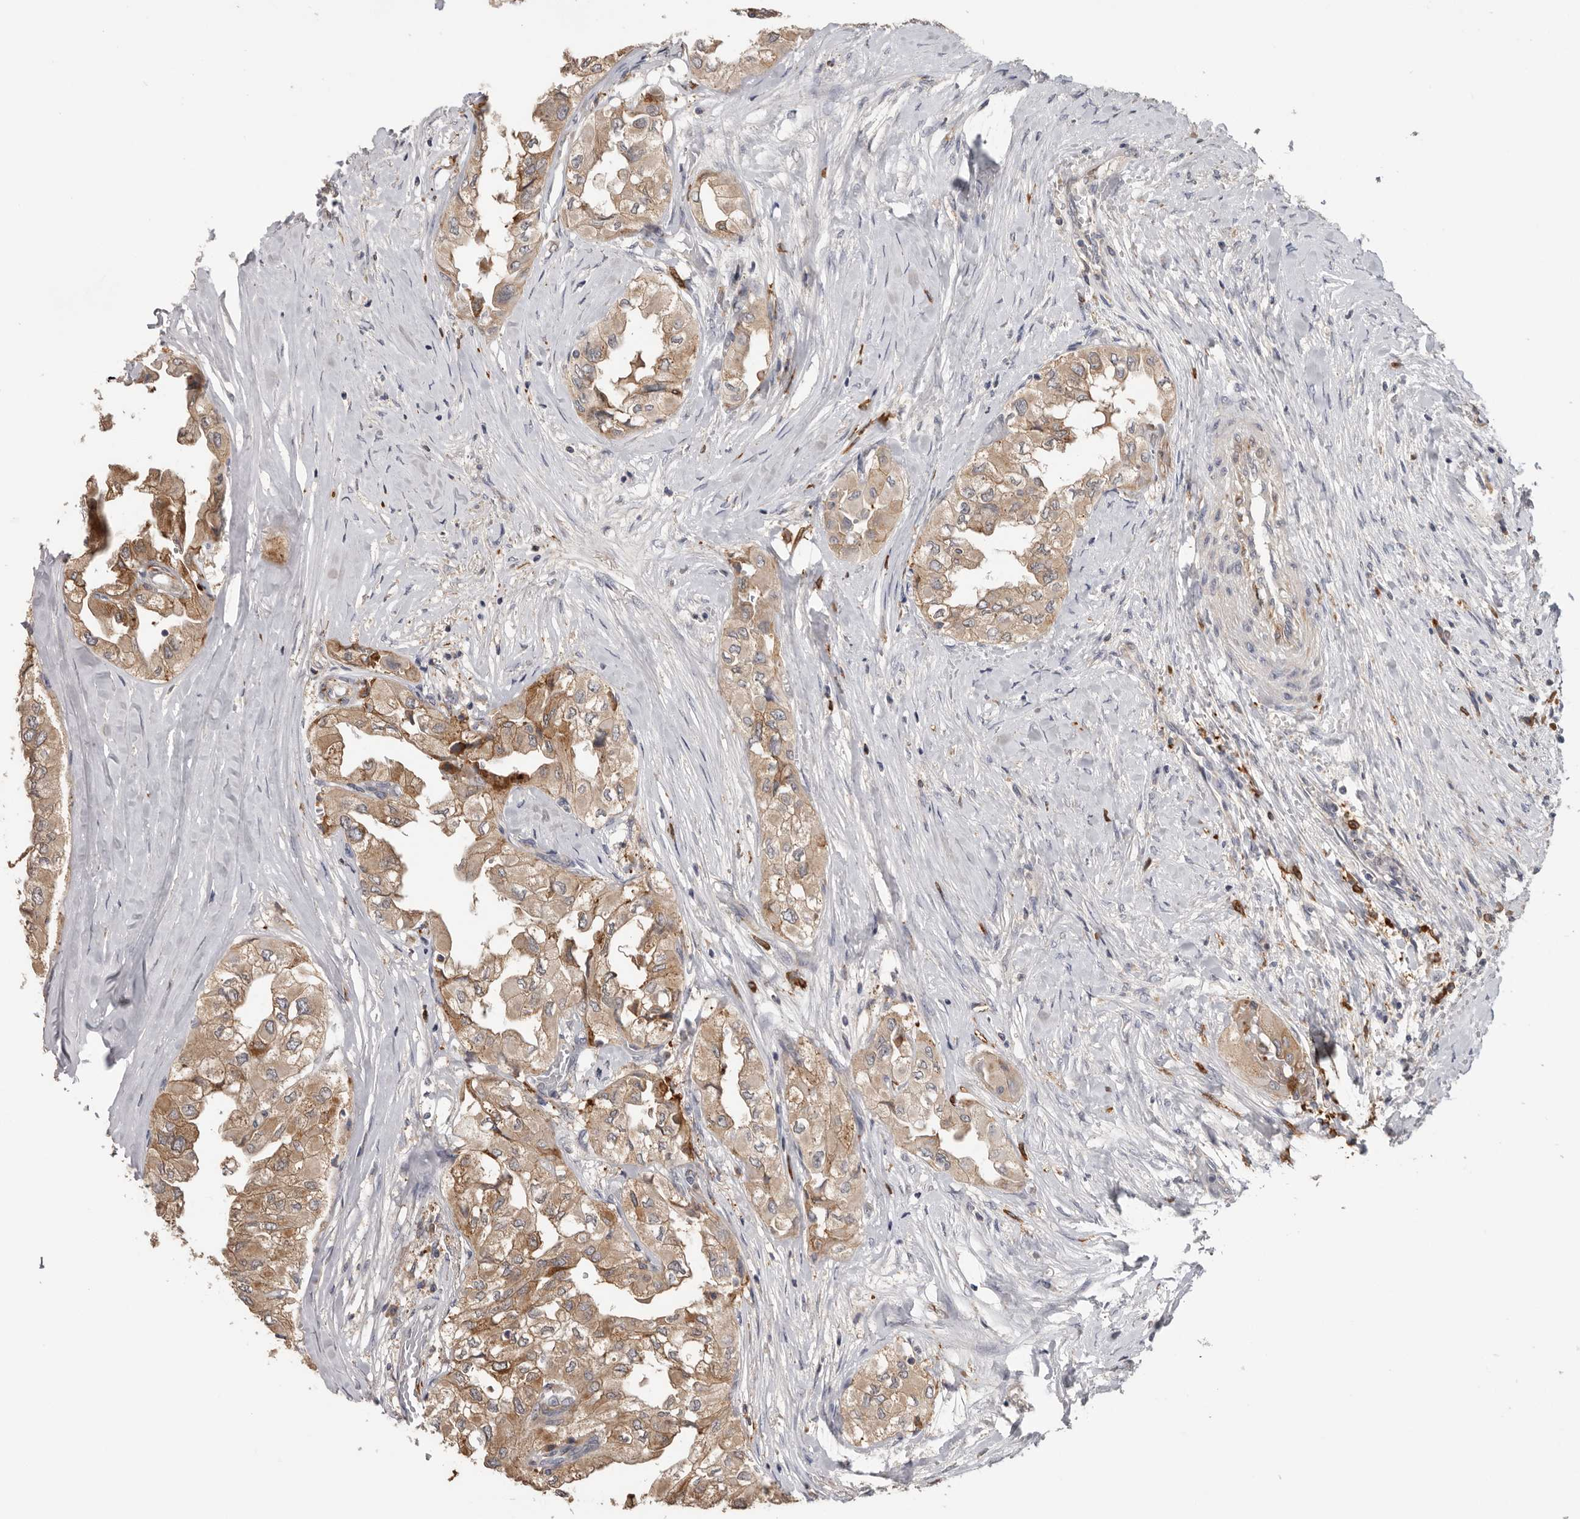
{"staining": {"intensity": "moderate", "quantity": ">75%", "location": "cytoplasmic/membranous"}, "tissue": "thyroid cancer", "cell_type": "Tumor cells", "image_type": "cancer", "snomed": [{"axis": "morphology", "description": "Papillary adenocarcinoma, NOS"}, {"axis": "topography", "description": "Thyroid gland"}], "caption": "The micrograph demonstrates staining of papillary adenocarcinoma (thyroid), revealing moderate cytoplasmic/membranous protein positivity (brown color) within tumor cells. The staining was performed using DAB, with brown indicating positive protein expression. Nuclei are stained blue with hematoxylin.", "gene": "TFRC", "patient": {"sex": "female", "age": 59}}